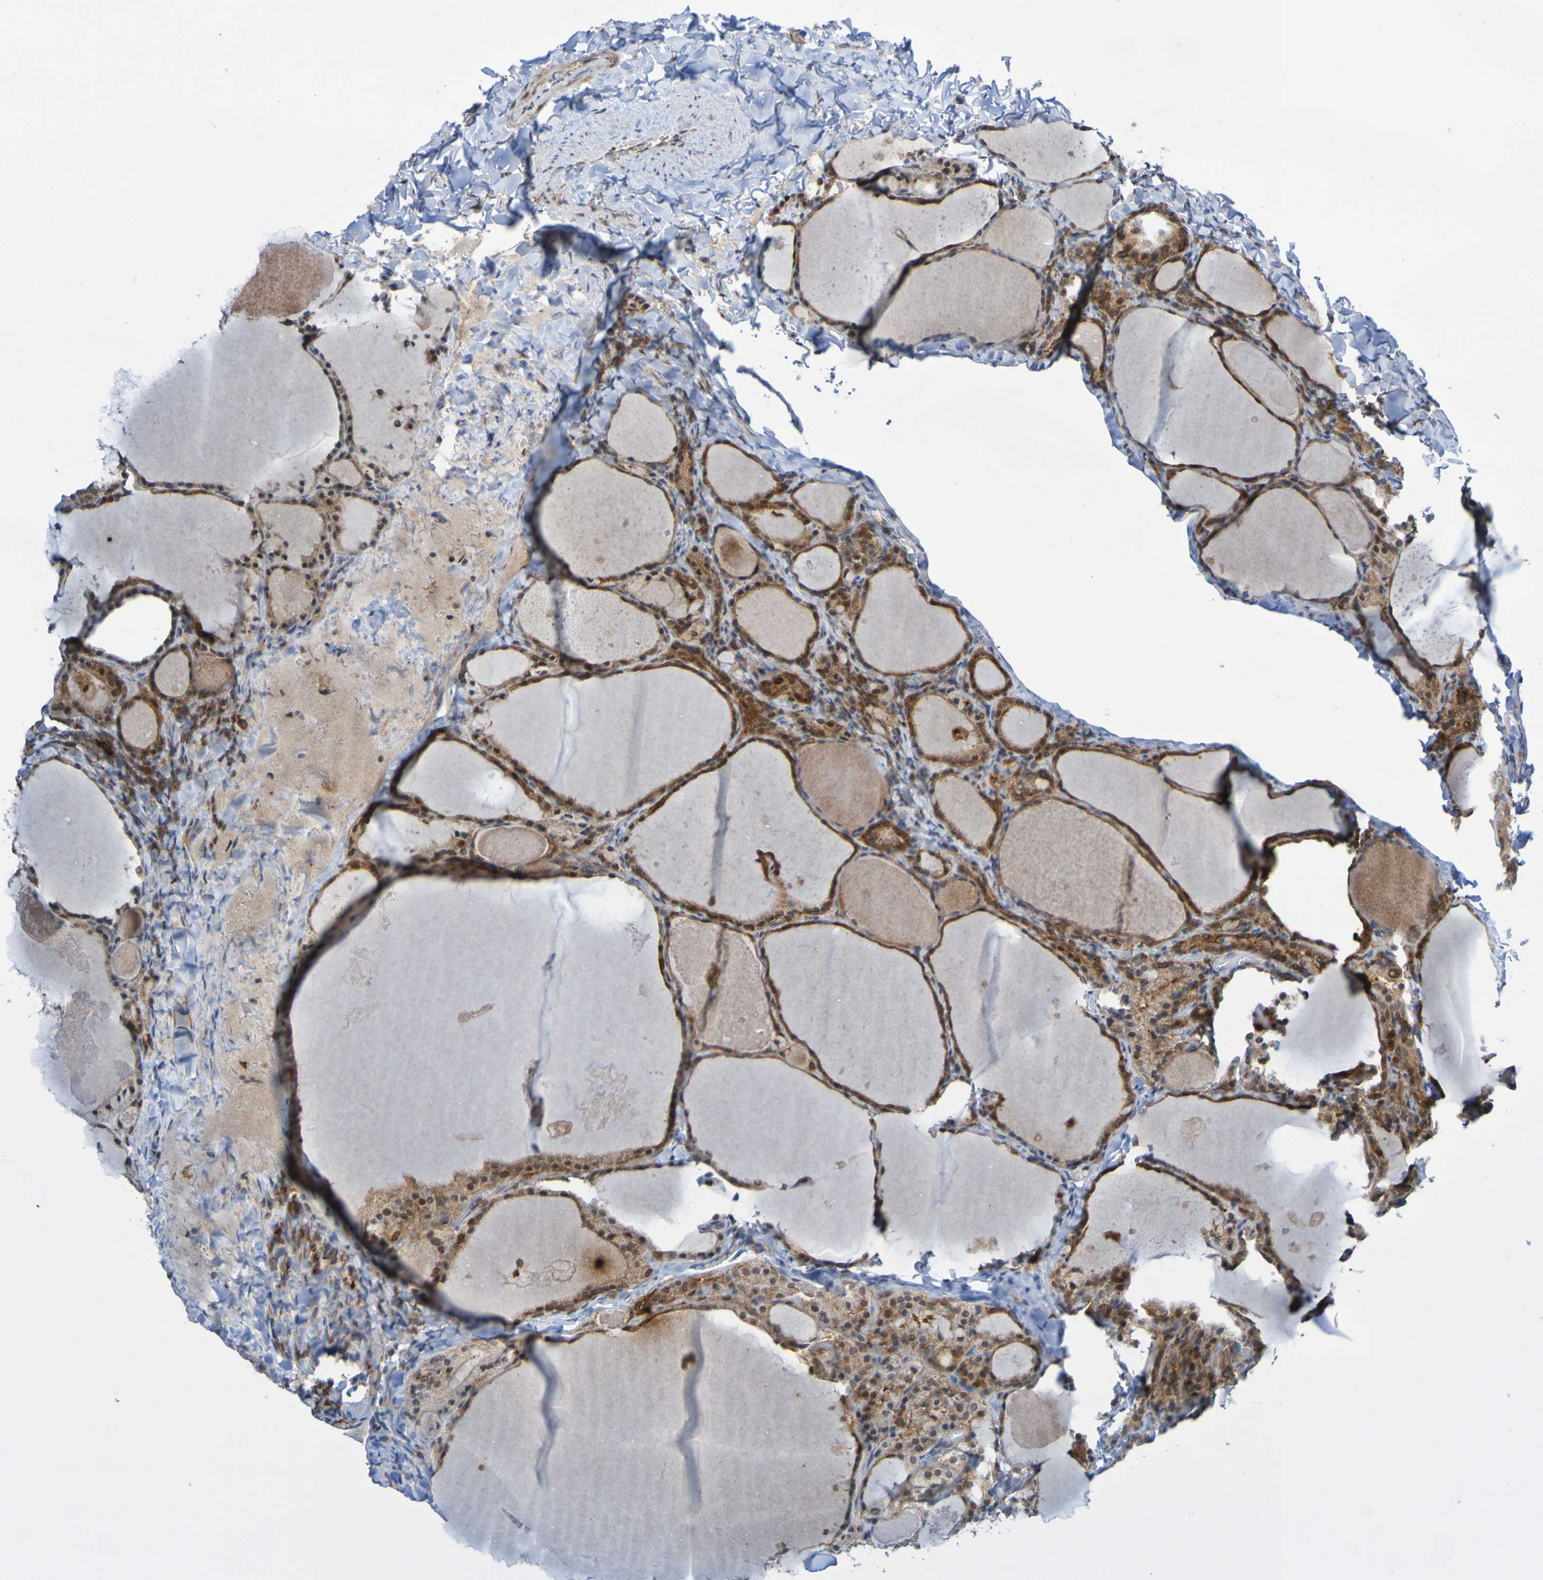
{"staining": {"intensity": "moderate", "quantity": ">75%", "location": "cytoplasmic/membranous"}, "tissue": "thyroid cancer", "cell_type": "Tumor cells", "image_type": "cancer", "snomed": [{"axis": "morphology", "description": "Papillary adenocarcinoma, NOS"}, {"axis": "topography", "description": "Thyroid gland"}], "caption": "A medium amount of moderate cytoplasmic/membranous positivity is seen in about >75% of tumor cells in thyroid cancer (papillary adenocarcinoma) tissue.", "gene": "ATIC", "patient": {"sex": "female", "age": 42}}